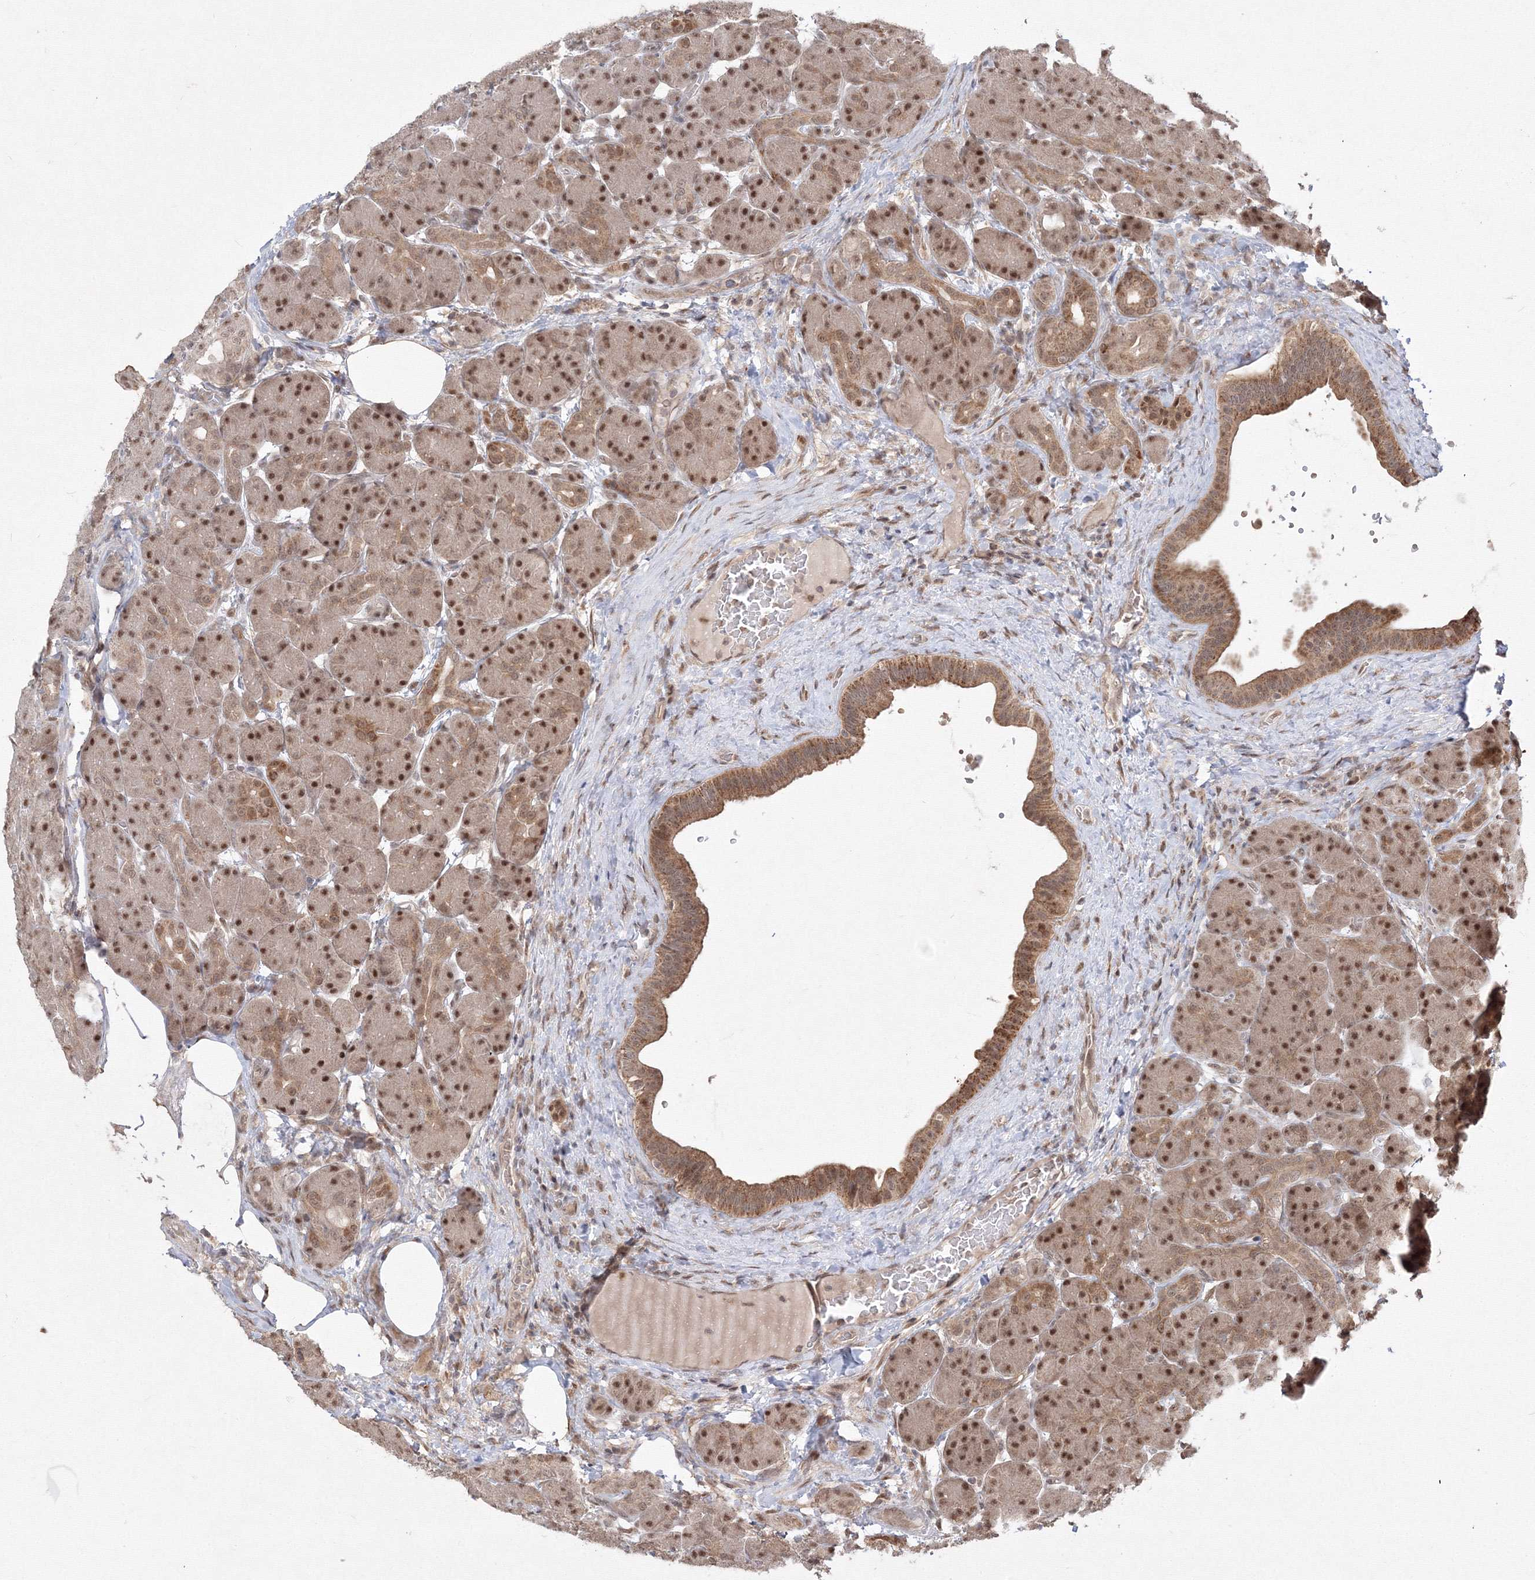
{"staining": {"intensity": "moderate", "quantity": ">75%", "location": "cytoplasmic/membranous,nuclear"}, "tissue": "pancreas", "cell_type": "Exocrine glandular cells", "image_type": "normal", "snomed": [{"axis": "morphology", "description": "Normal tissue, NOS"}, {"axis": "topography", "description": "Pancreas"}], "caption": "DAB immunohistochemical staining of unremarkable pancreas exhibits moderate cytoplasmic/membranous,nuclear protein positivity in about >75% of exocrine glandular cells.", "gene": "COPS4", "patient": {"sex": "male", "age": 63}}